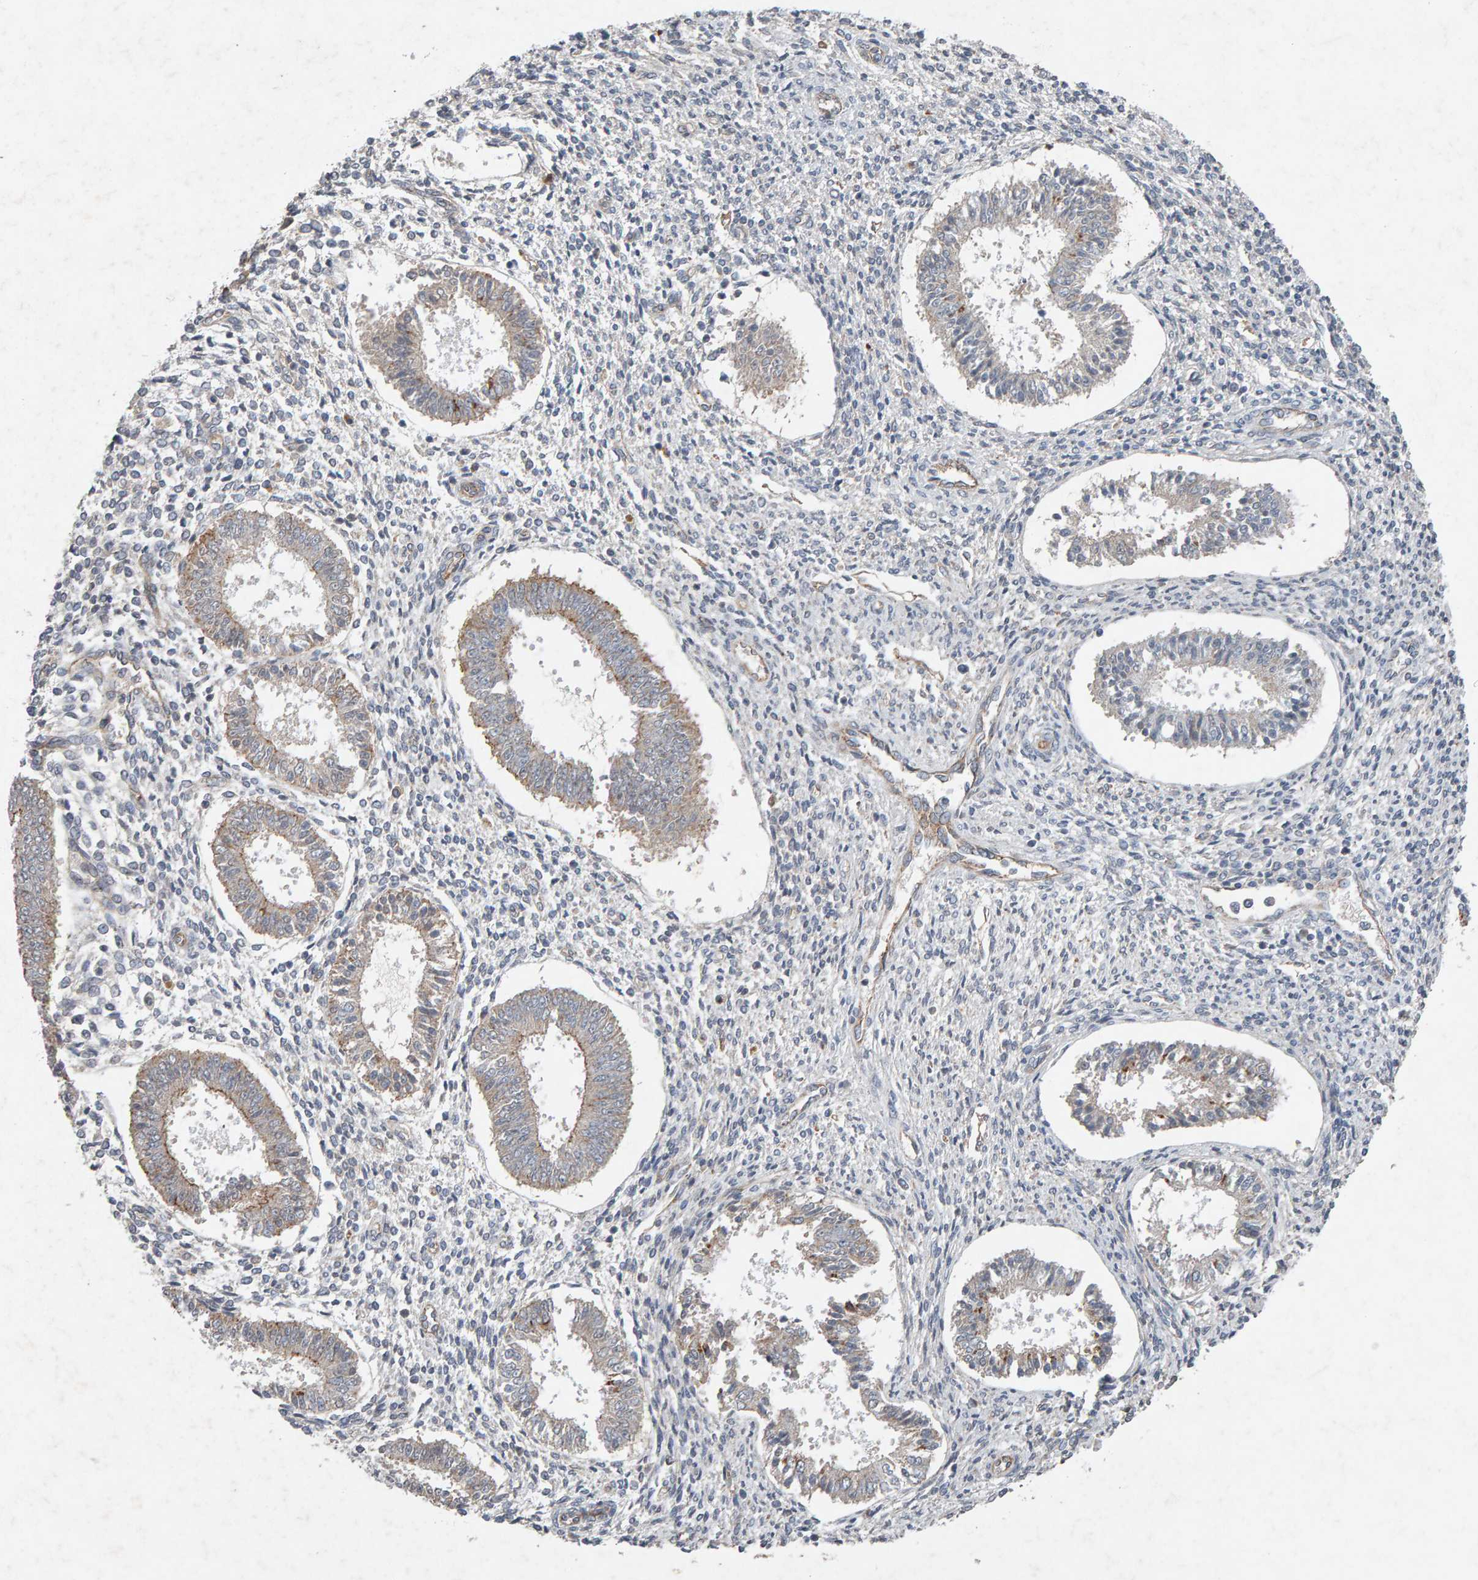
{"staining": {"intensity": "negative", "quantity": "none", "location": "none"}, "tissue": "endometrium", "cell_type": "Cells in endometrial stroma", "image_type": "normal", "snomed": [{"axis": "morphology", "description": "Normal tissue, NOS"}, {"axis": "topography", "description": "Endometrium"}], "caption": "Immunohistochemistry (IHC) of normal endometrium exhibits no positivity in cells in endometrial stroma.", "gene": "PTPRM", "patient": {"sex": "female", "age": 35}}